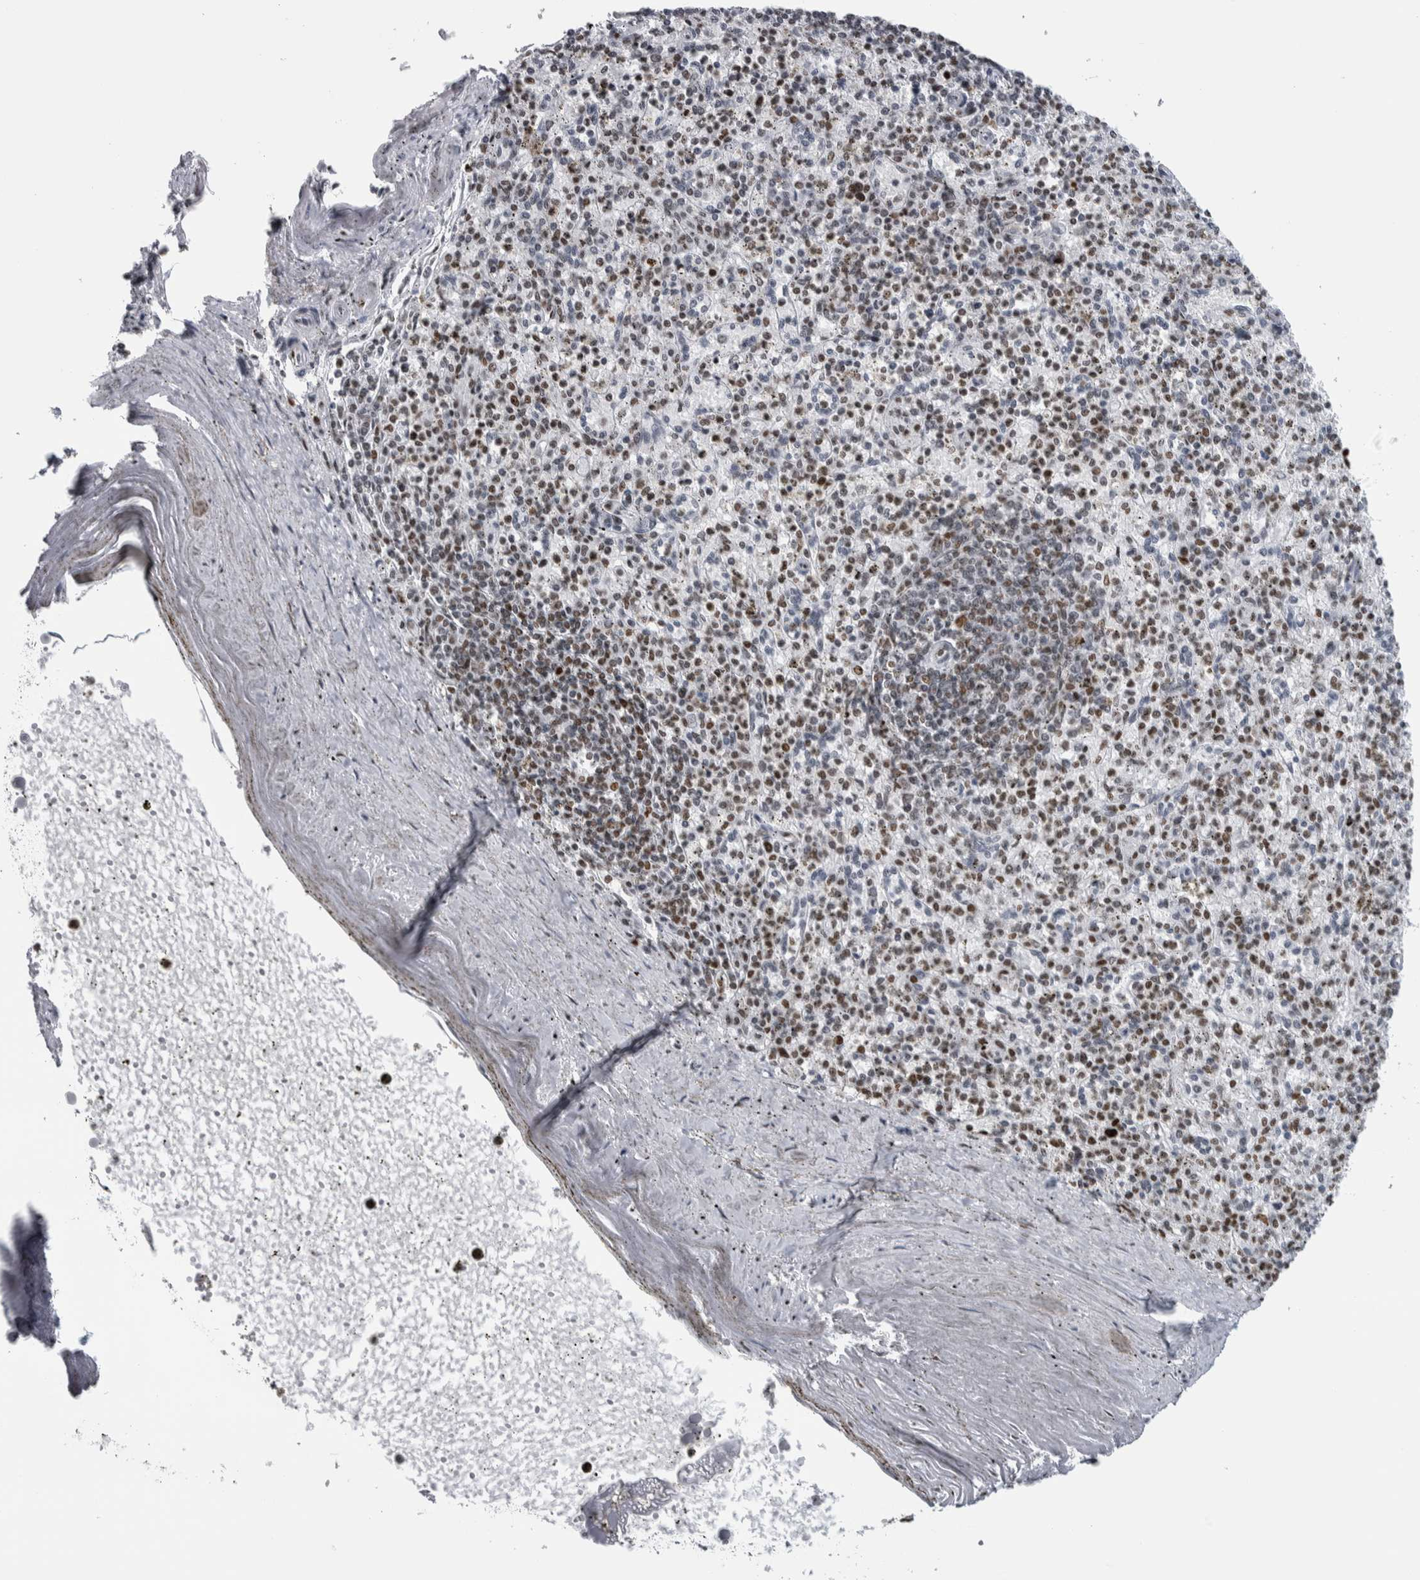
{"staining": {"intensity": "moderate", "quantity": "25%-75%", "location": "nuclear"}, "tissue": "spleen", "cell_type": "Cells in red pulp", "image_type": "normal", "snomed": [{"axis": "morphology", "description": "Normal tissue, NOS"}, {"axis": "topography", "description": "Spleen"}], "caption": "This is an image of immunohistochemistry (IHC) staining of benign spleen, which shows moderate positivity in the nuclear of cells in red pulp.", "gene": "TOP2B", "patient": {"sex": "male", "age": 72}}